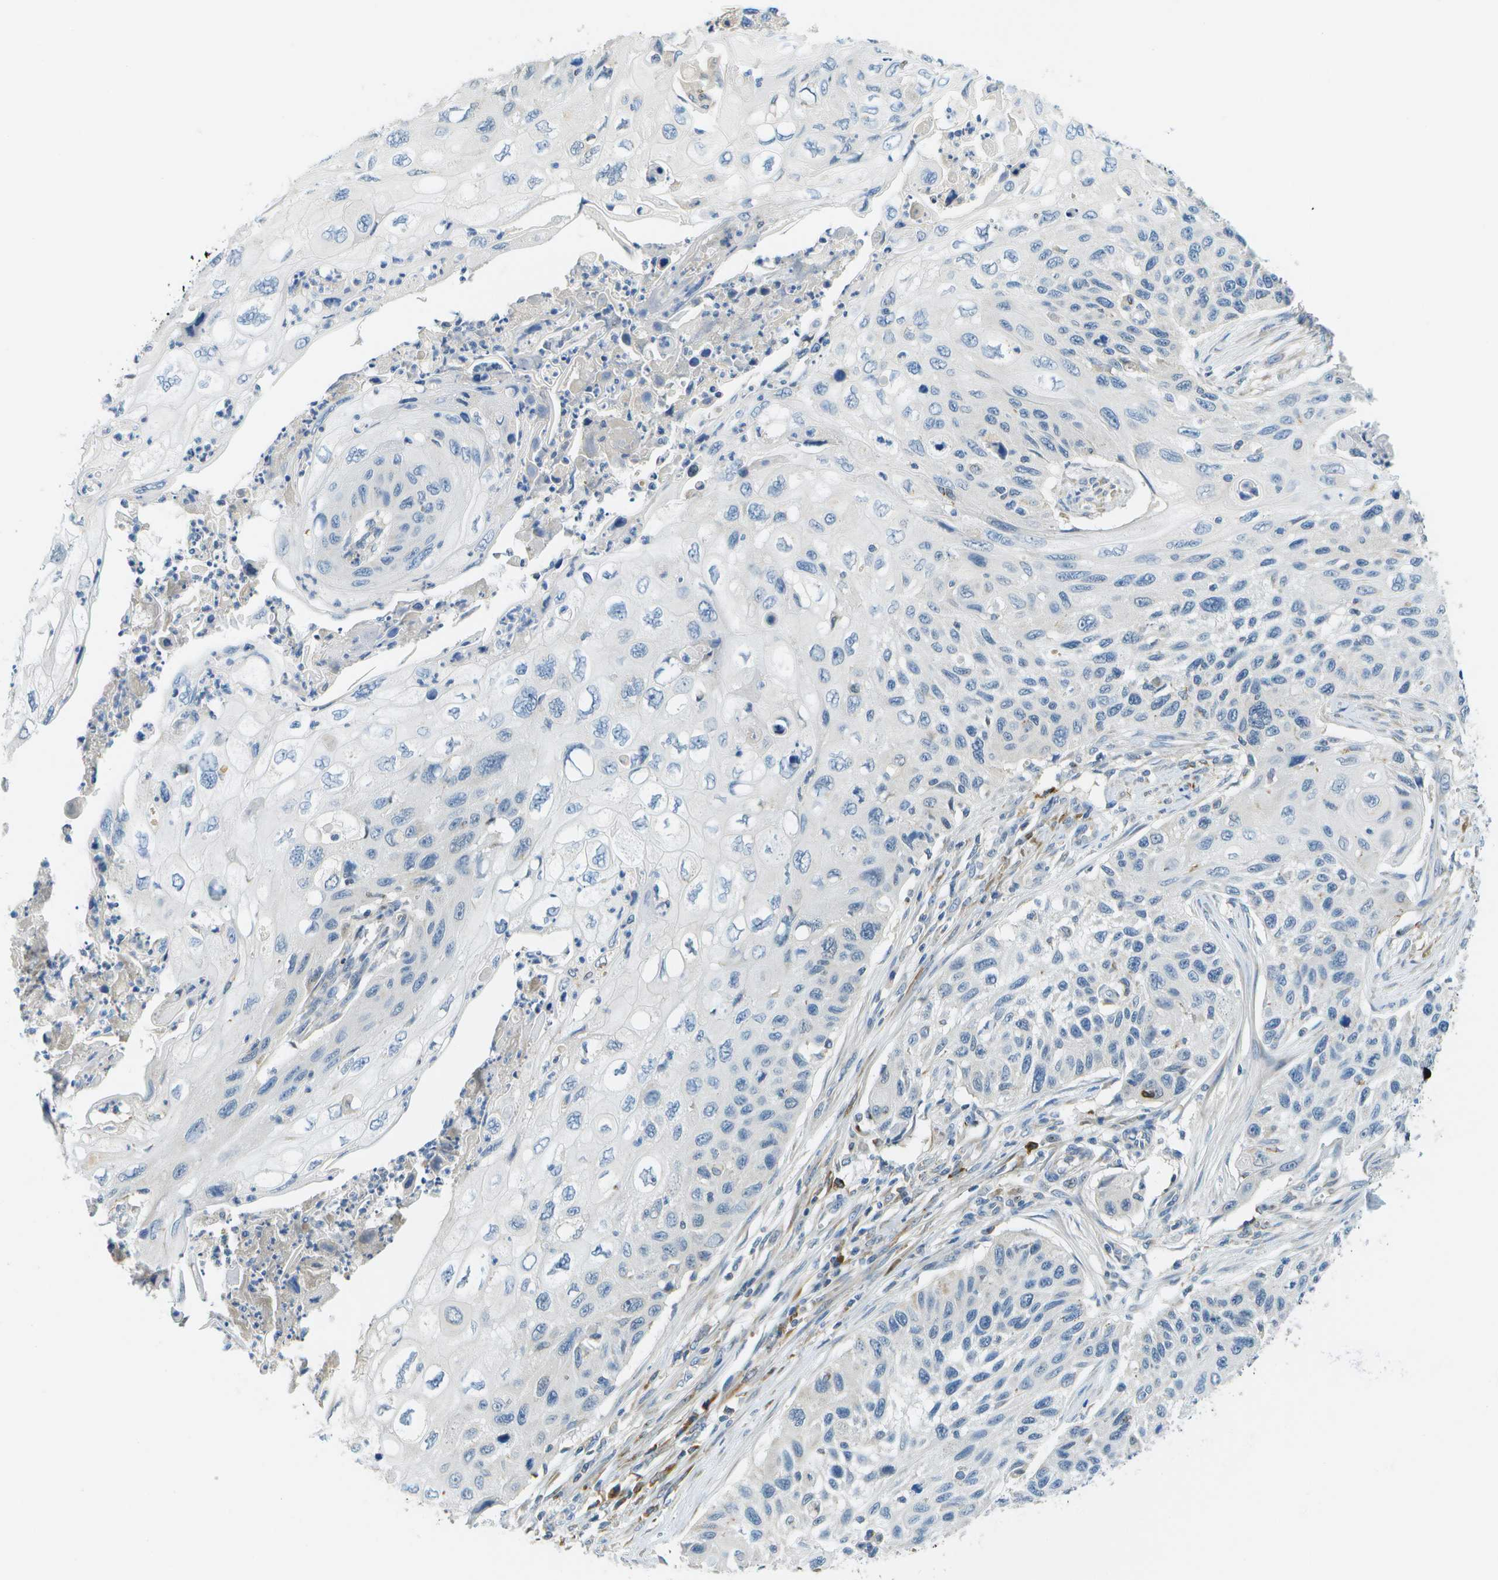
{"staining": {"intensity": "negative", "quantity": "none", "location": "none"}, "tissue": "cervical cancer", "cell_type": "Tumor cells", "image_type": "cancer", "snomed": [{"axis": "morphology", "description": "Squamous cell carcinoma, NOS"}, {"axis": "topography", "description": "Cervix"}], "caption": "Cervical cancer was stained to show a protein in brown. There is no significant staining in tumor cells.", "gene": "PTGIS", "patient": {"sex": "female", "age": 70}}